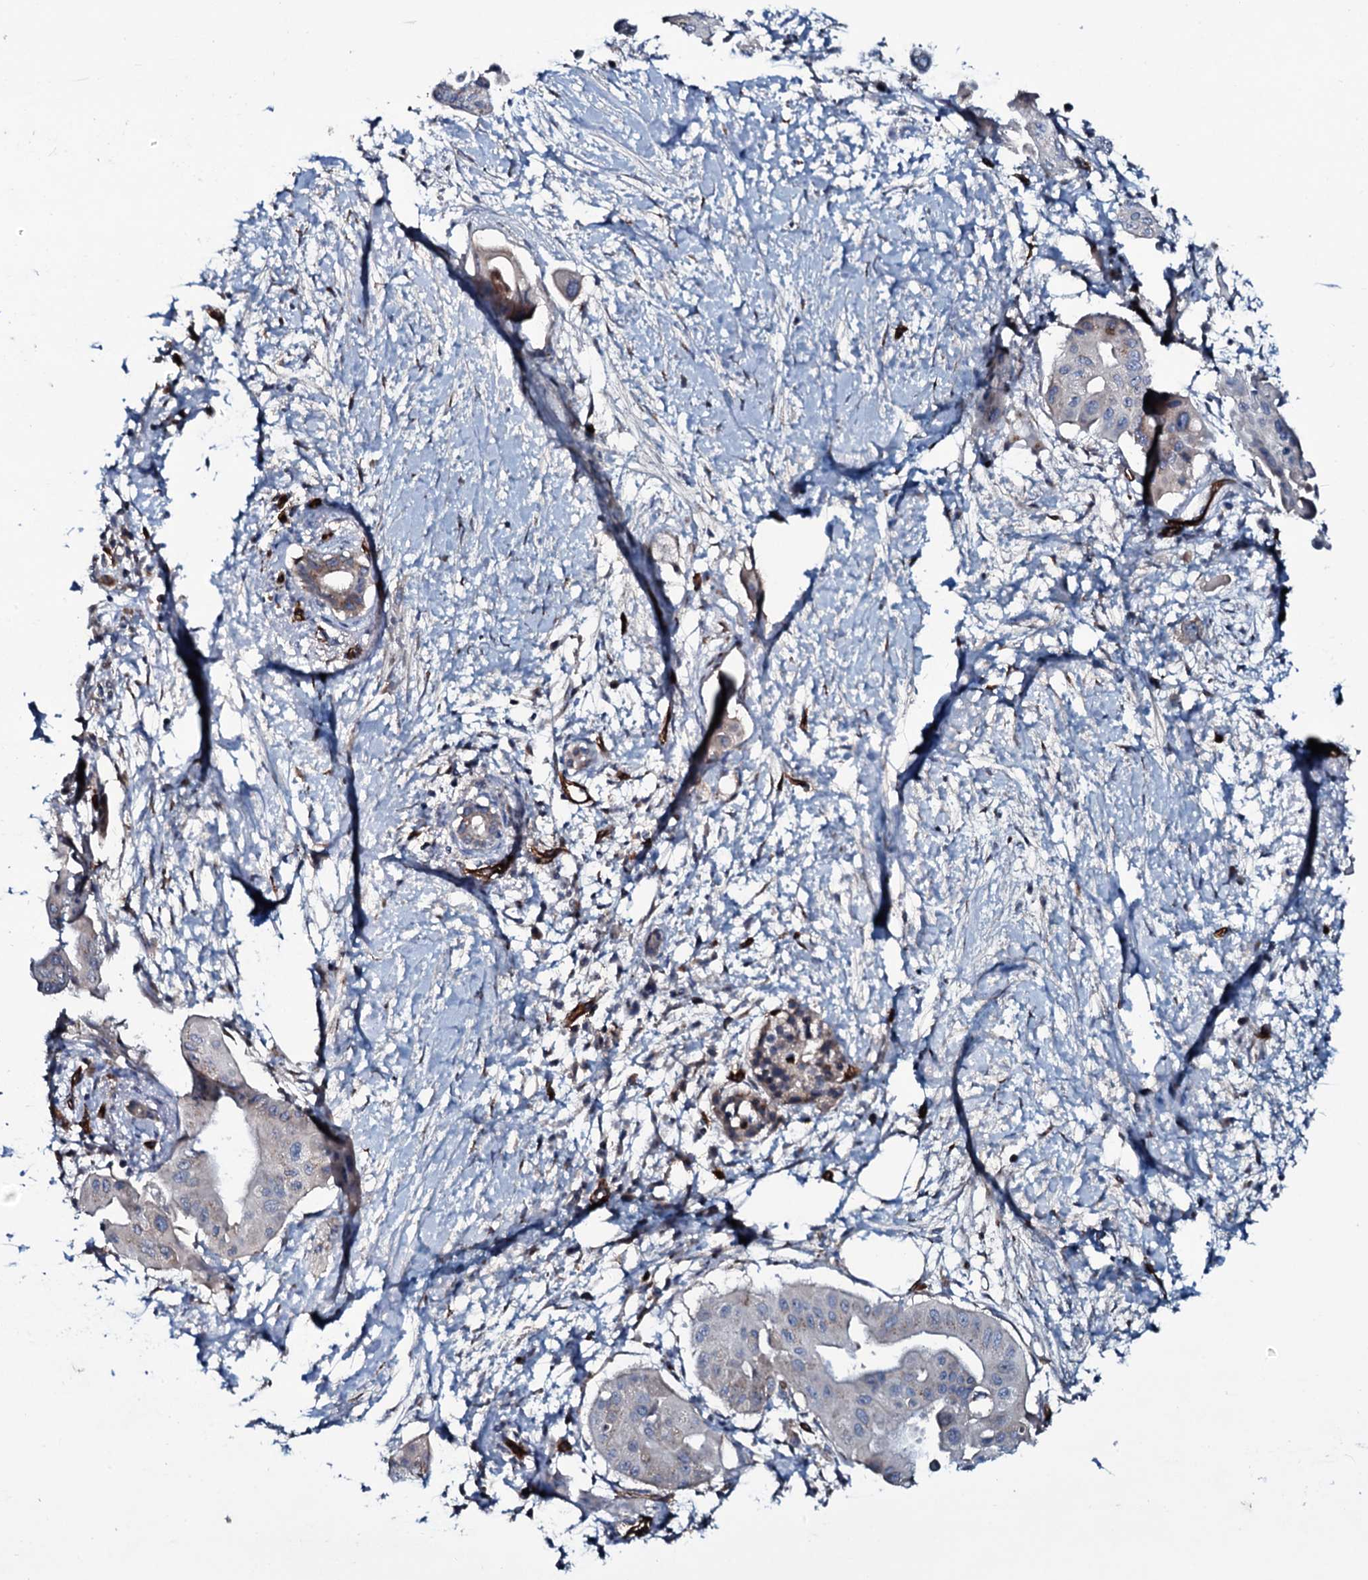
{"staining": {"intensity": "negative", "quantity": "none", "location": "none"}, "tissue": "pancreatic cancer", "cell_type": "Tumor cells", "image_type": "cancer", "snomed": [{"axis": "morphology", "description": "Adenocarcinoma, NOS"}, {"axis": "topography", "description": "Pancreas"}], "caption": "Immunohistochemical staining of pancreatic cancer (adenocarcinoma) reveals no significant positivity in tumor cells.", "gene": "CLEC14A", "patient": {"sex": "male", "age": 68}}